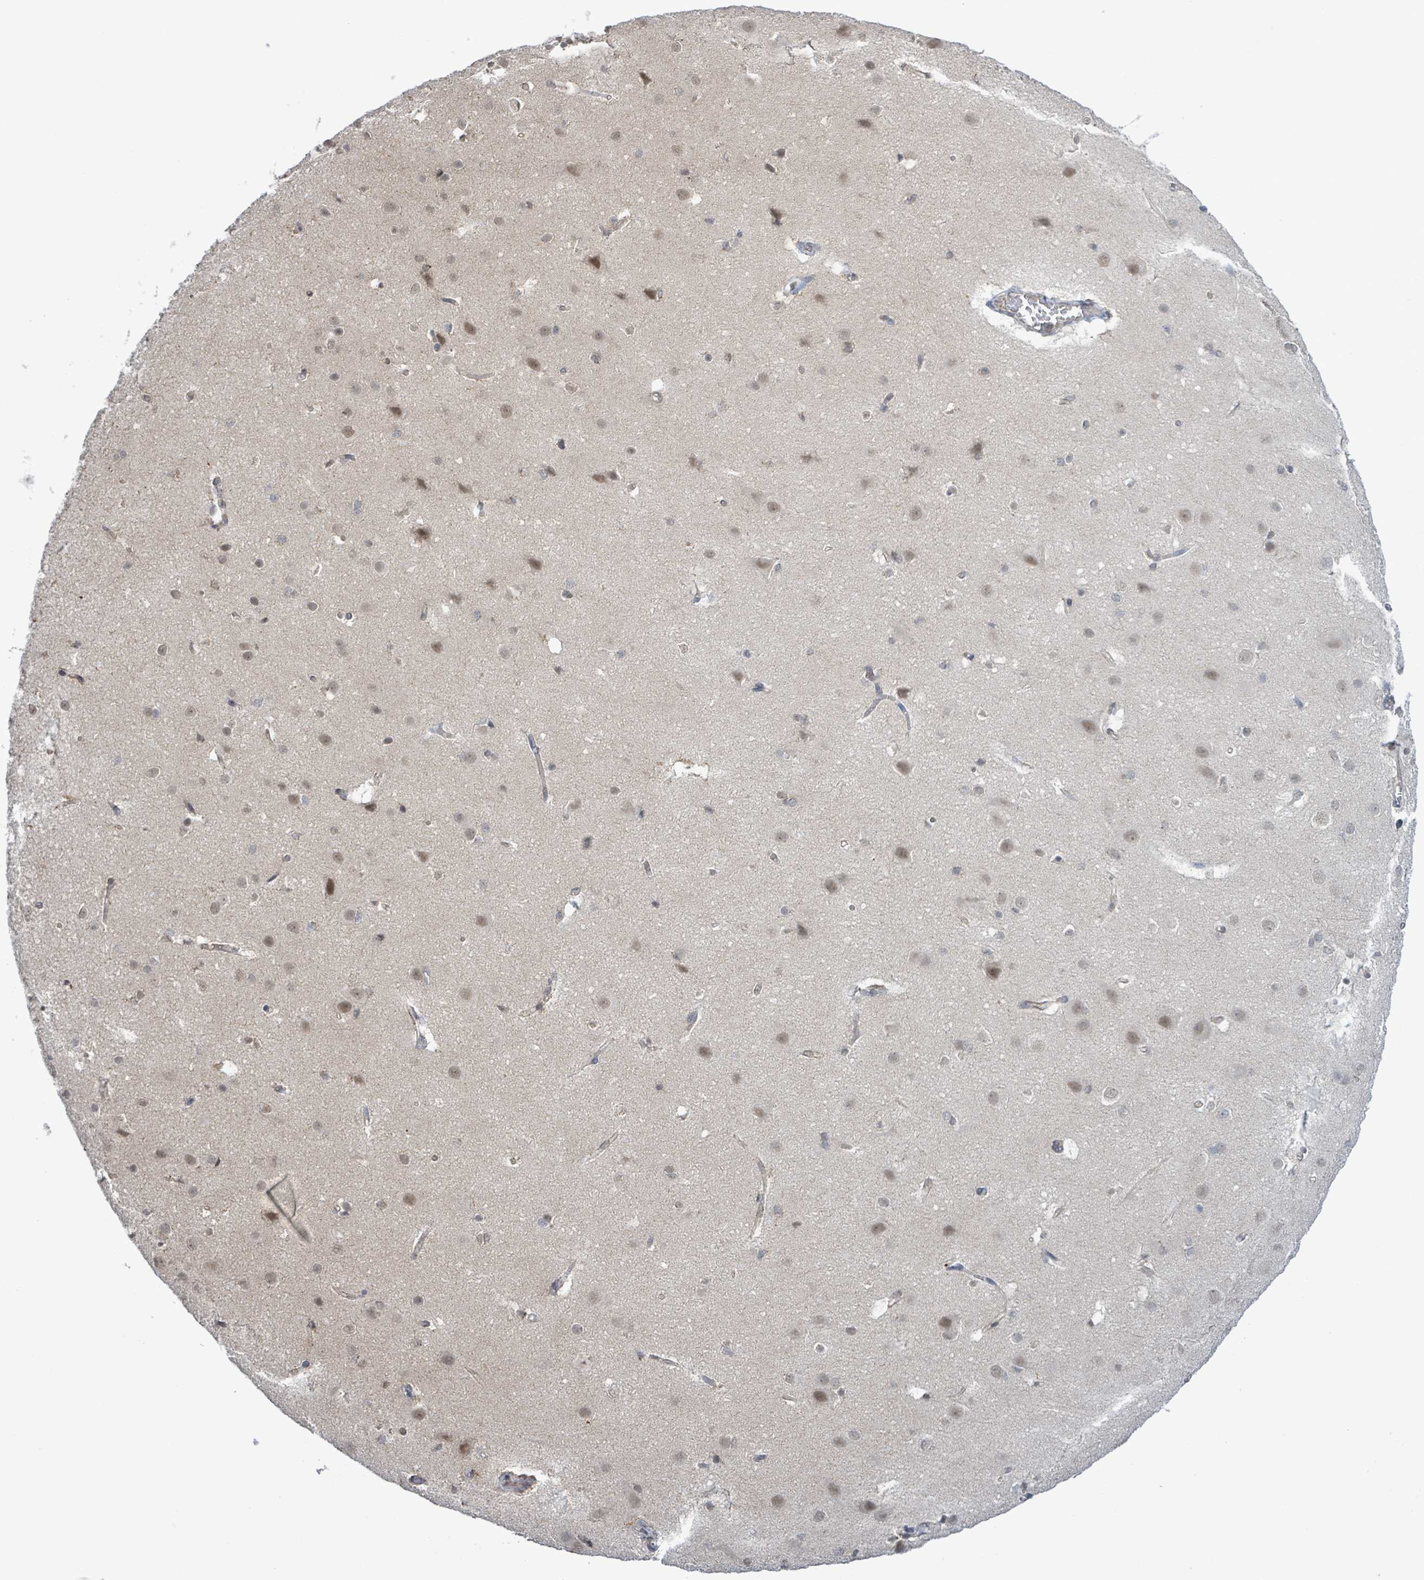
{"staining": {"intensity": "negative", "quantity": "none", "location": "none"}, "tissue": "cerebral cortex", "cell_type": "Endothelial cells", "image_type": "normal", "snomed": [{"axis": "morphology", "description": "Normal tissue, NOS"}, {"axis": "topography", "description": "Cerebral cortex"}], "caption": "Cerebral cortex stained for a protein using immunohistochemistry exhibits no staining endothelial cells.", "gene": "COQ10B", "patient": {"sex": "male", "age": 37}}